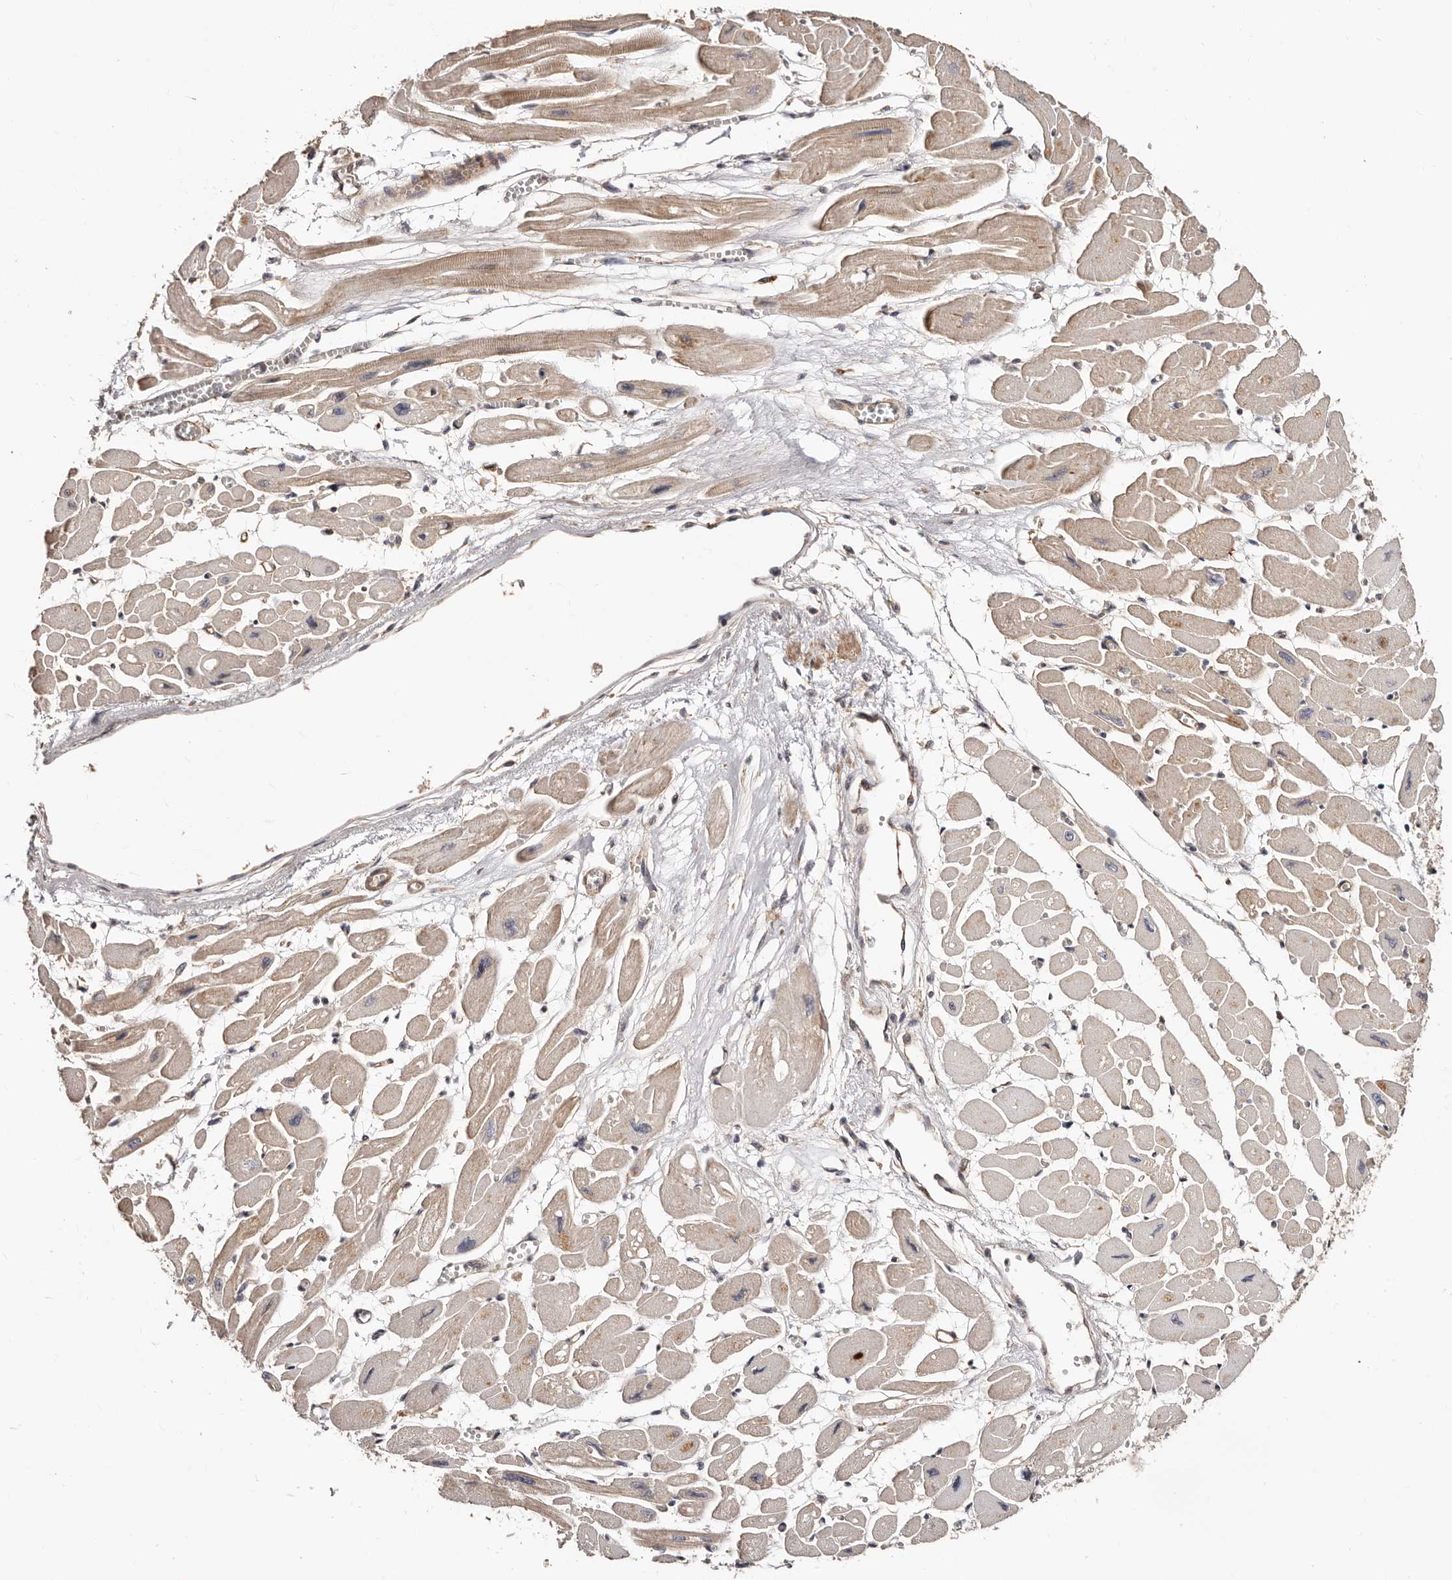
{"staining": {"intensity": "weak", "quantity": "25%-75%", "location": "cytoplasmic/membranous"}, "tissue": "heart muscle", "cell_type": "Cardiomyocytes", "image_type": "normal", "snomed": [{"axis": "morphology", "description": "Normal tissue, NOS"}, {"axis": "topography", "description": "Heart"}], "caption": "This is an image of immunohistochemistry staining of normal heart muscle, which shows weak expression in the cytoplasmic/membranous of cardiomyocytes.", "gene": "APOL6", "patient": {"sex": "female", "age": 54}}